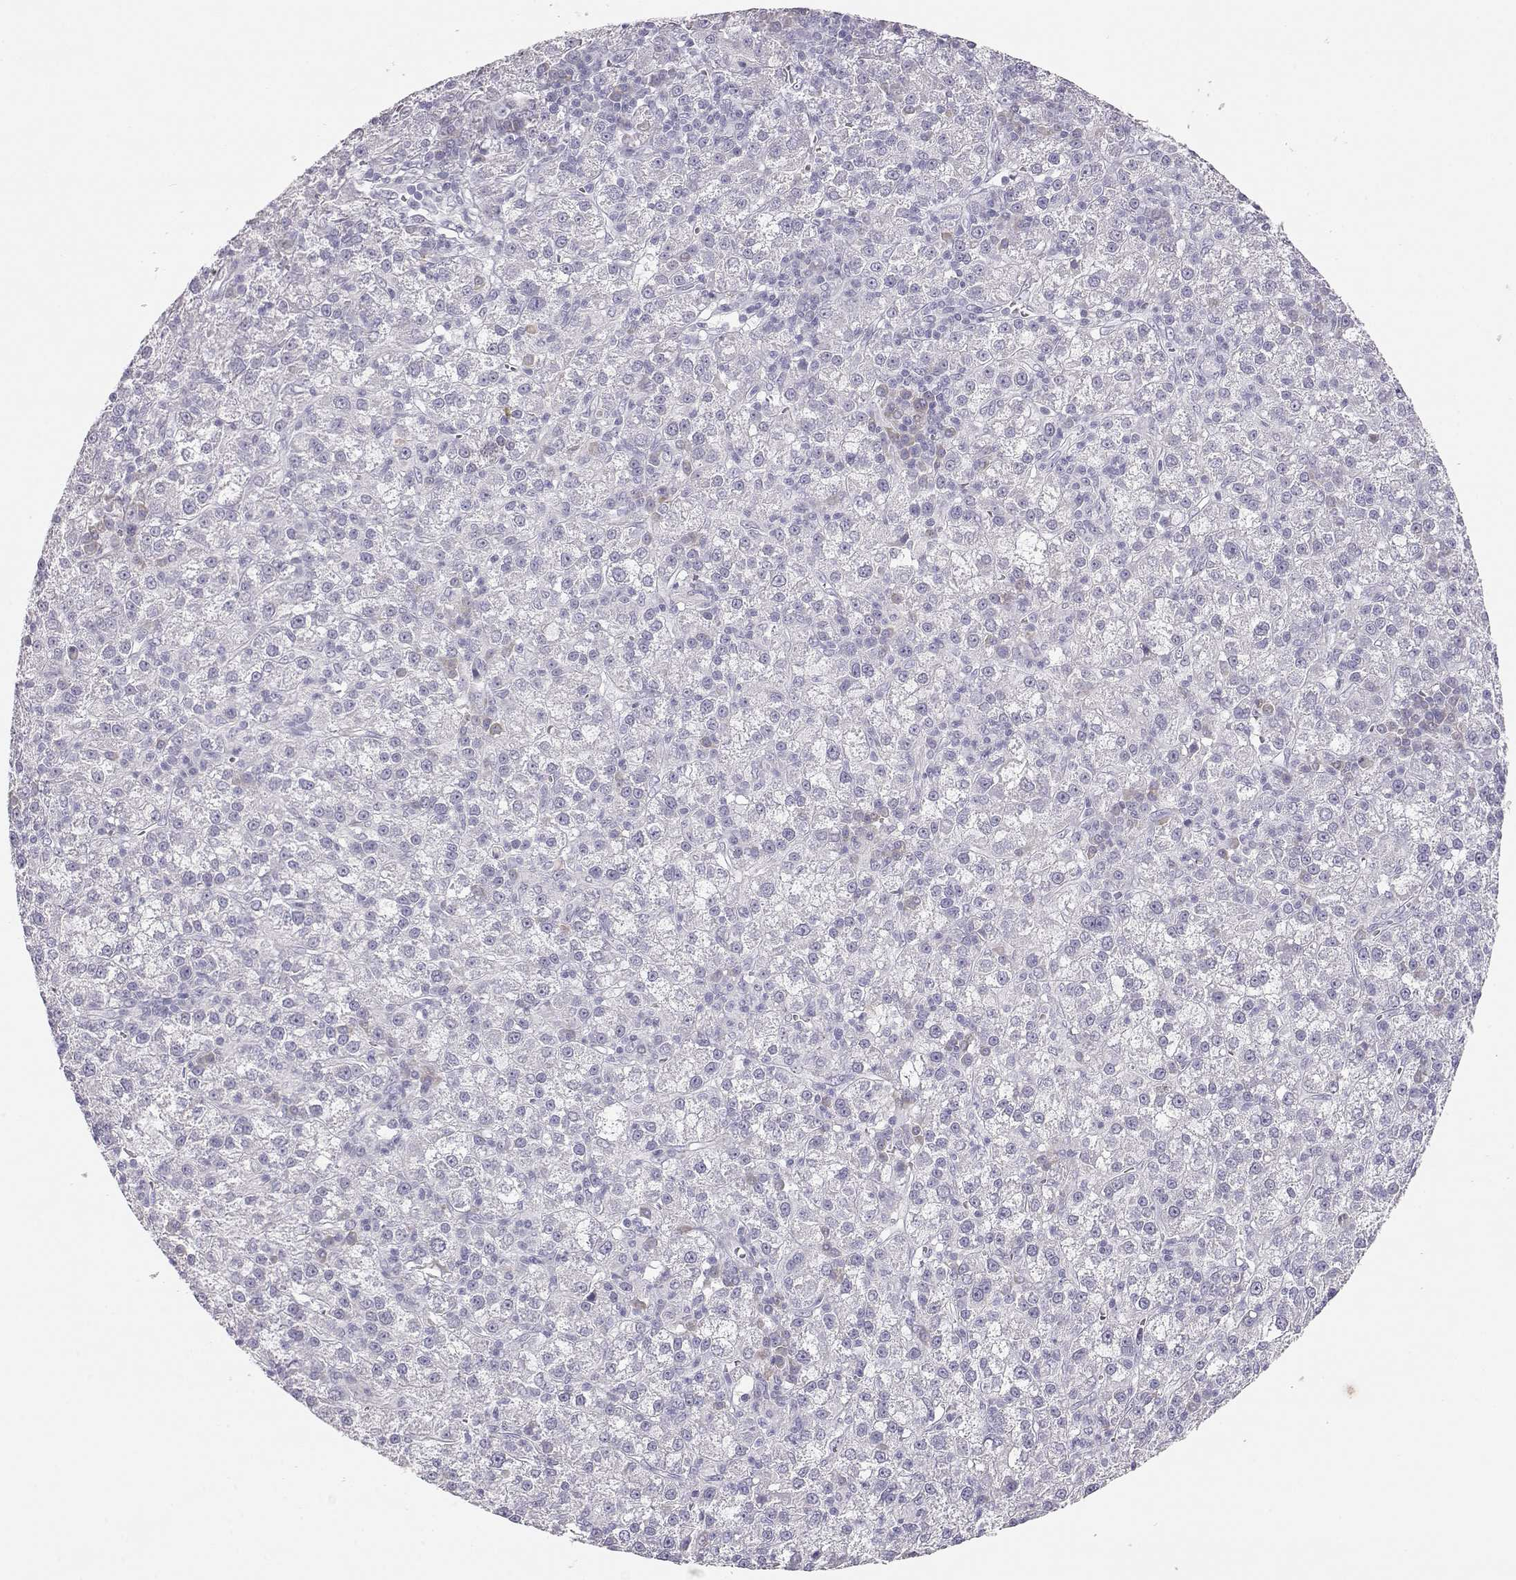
{"staining": {"intensity": "negative", "quantity": "none", "location": "none"}, "tissue": "liver cancer", "cell_type": "Tumor cells", "image_type": "cancer", "snomed": [{"axis": "morphology", "description": "Carcinoma, Hepatocellular, NOS"}, {"axis": "topography", "description": "Liver"}], "caption": "IHC micrograph of neoplastic tissue: human hepatocellular carcinoma (liver) stained with DAB reveals no significant protein expression in tumor cells.", "gene": "SLCO6A1", "patient": {"sex": "female", "age": 60}}